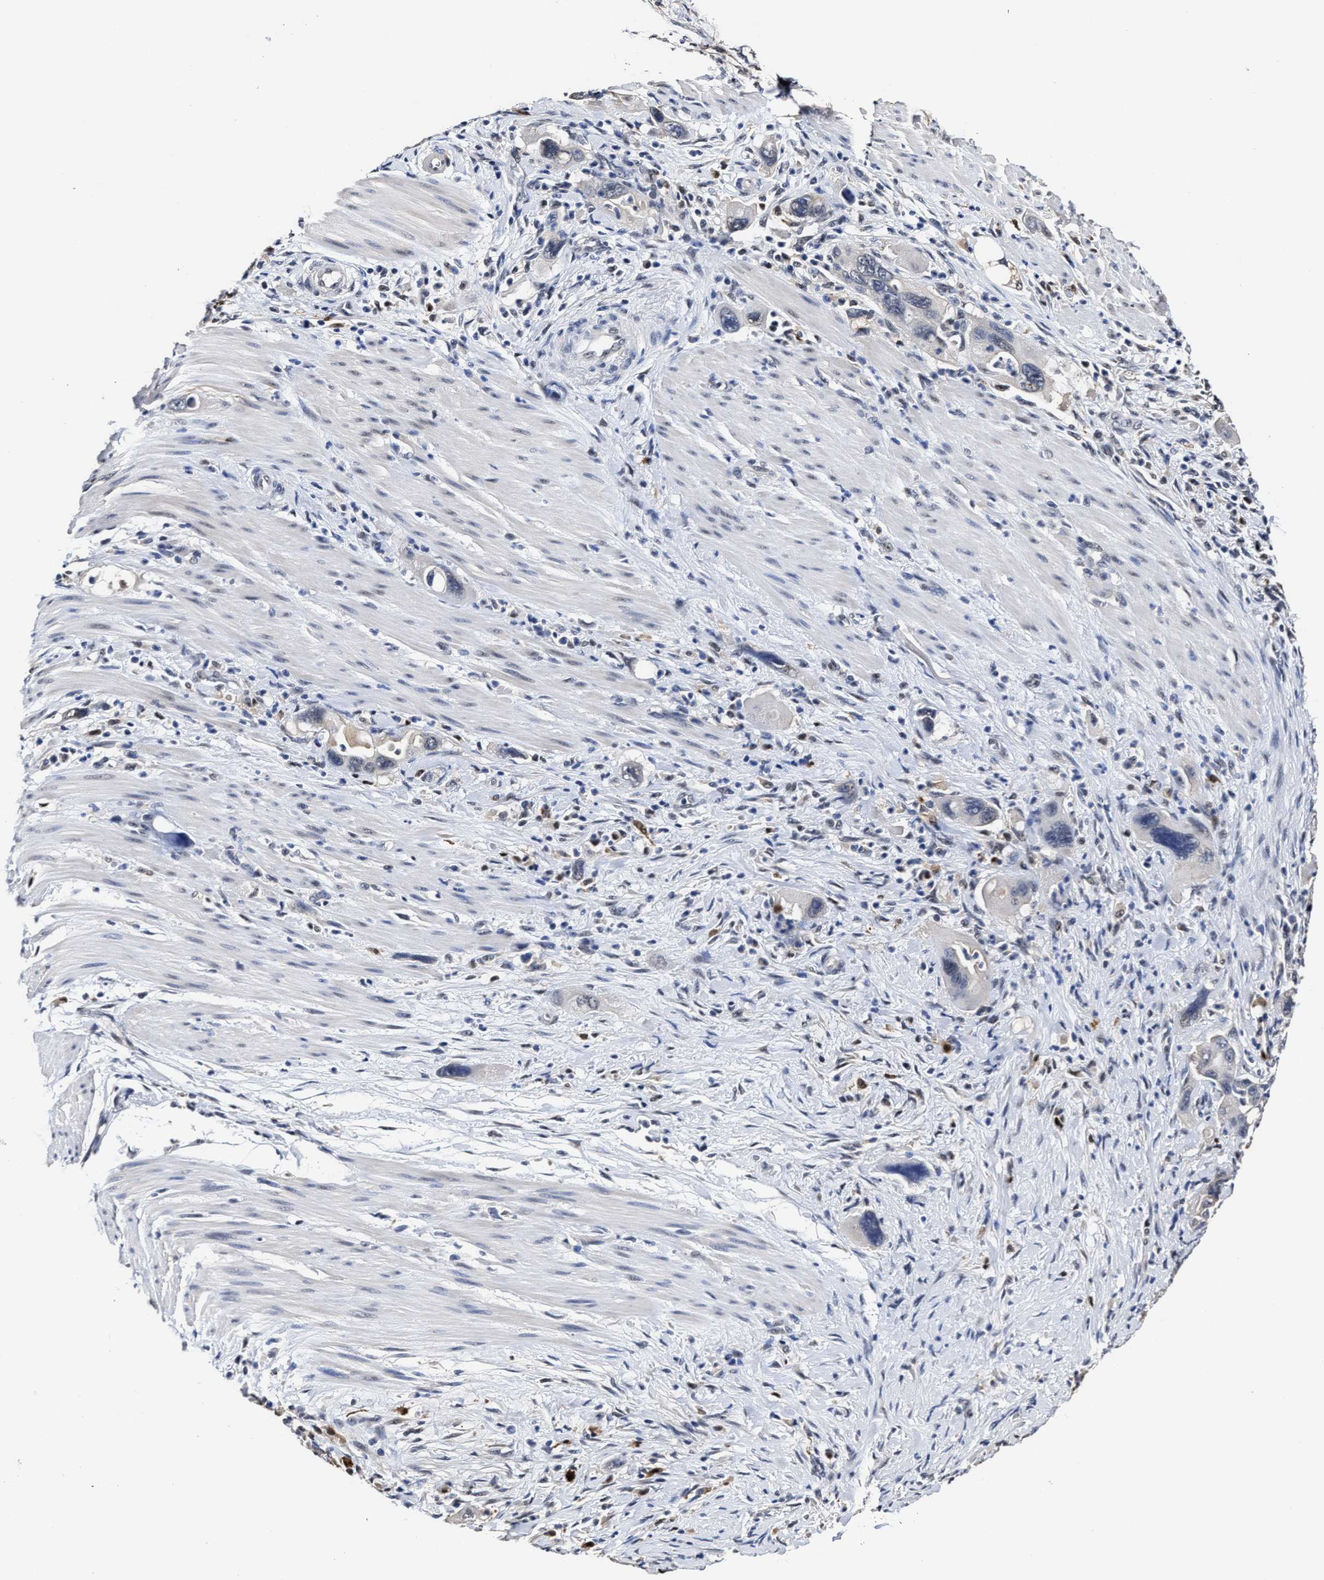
{"staining": {"intensity": "negative", "quantity": "none", "location": "none"}, "tissue": "pancreatic cancer", "cell_type": "Tumor cells", "image_type": "cancer", "snomed": [{"axis": "morphology", "description": "Adenocarcinoma, NOS"}, {"axis": "topography", "description": "Pancreas"}], "caption": "DAB (3,3'-diaminobenzidine) immunohistochemical staining of pancreatic cancer (adenocarcinoma) reveals no significant staining in tumor cells. Nuclei are stained in blue.", "gene": "PRPF4B", "patient": {"sex": "female", "age": 70}}